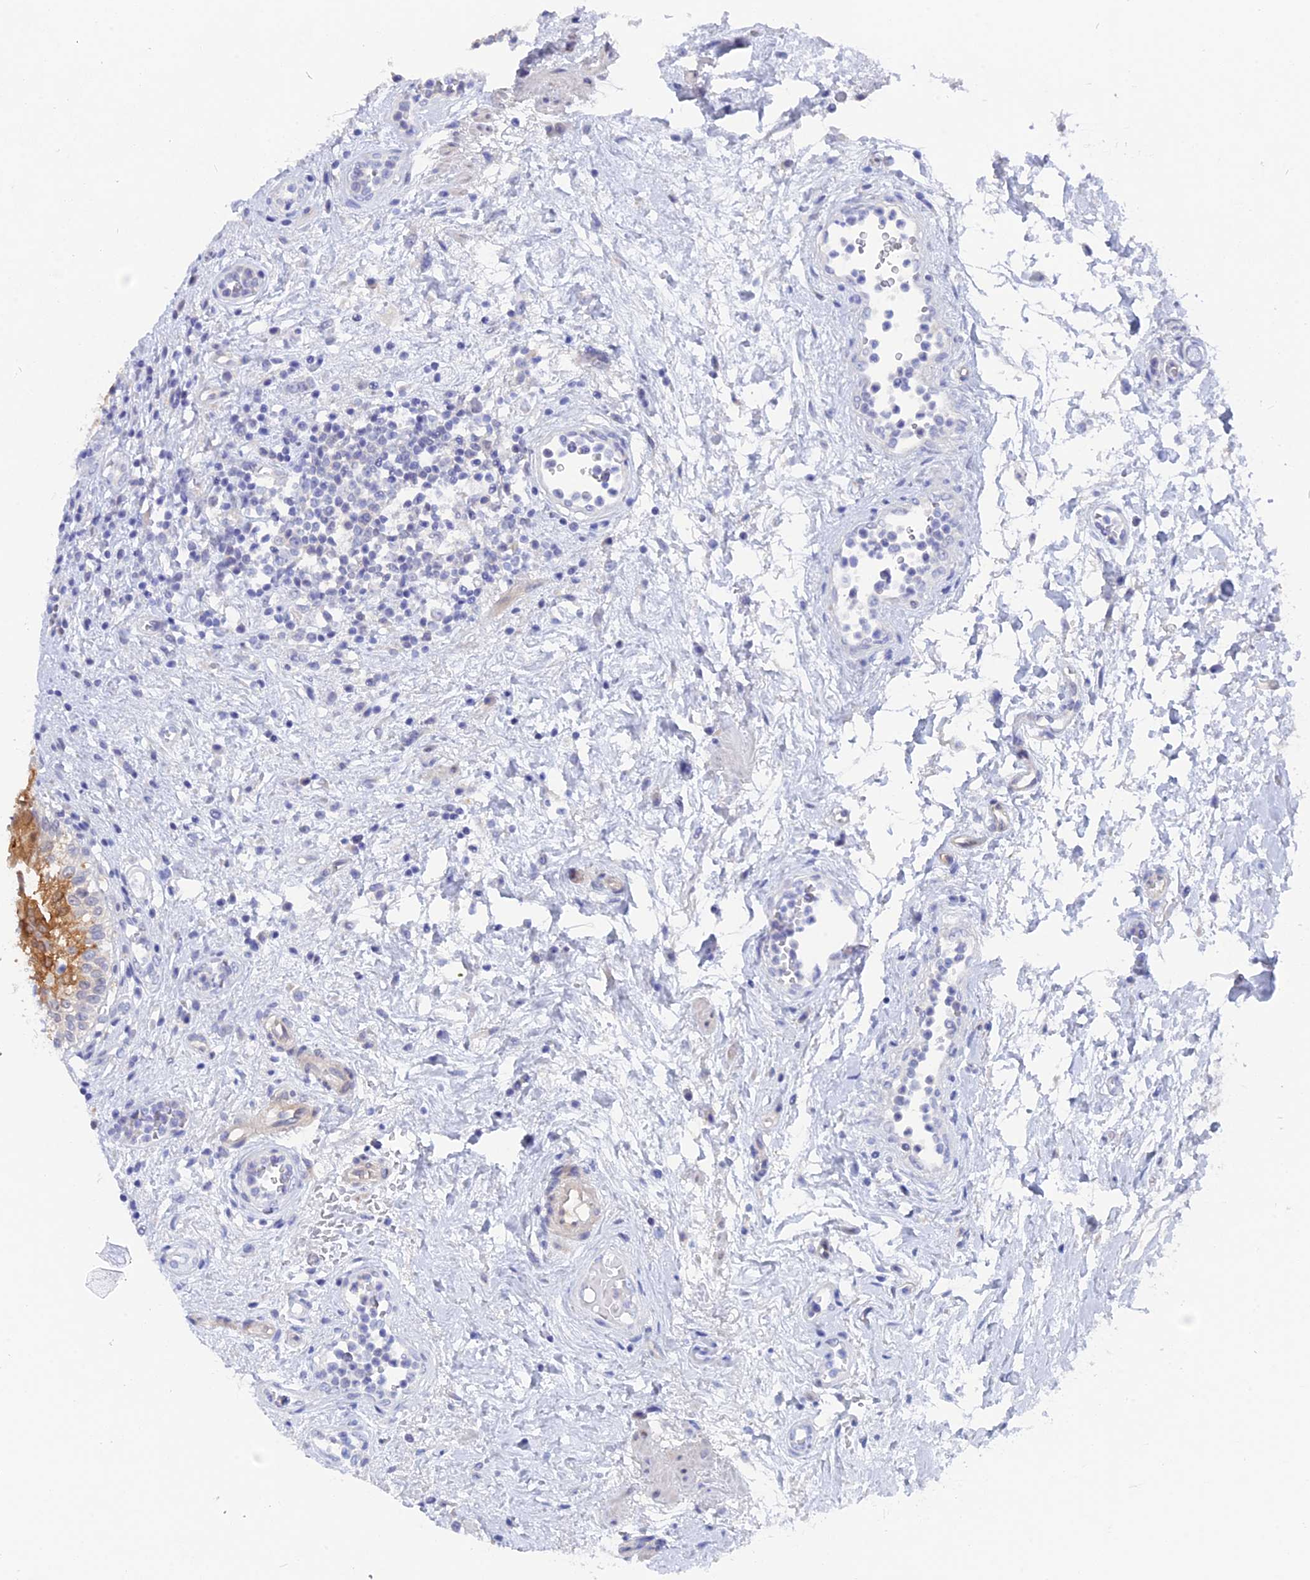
{"staining": {"intensity": "negative", "quantity": "none", "location": "none"}, "tissue": "urinary bladder", "cell_type": "Urothelial cells", "image_type": "normal", "snomed": [{"axis": "morphology", "description": "Normal tissue, NOS"}, {"axis": "morphology", "description": "Inflammation, NOS"}, {"axis": "topography", "description": "Urinary bladder"}], "caption": "Urothelial cells show no significant protein expression in benign urinary bladder. Nuclei are stained in blue.", "gene": "DACT3", "patient": {"sex": "male", "age": 63}}